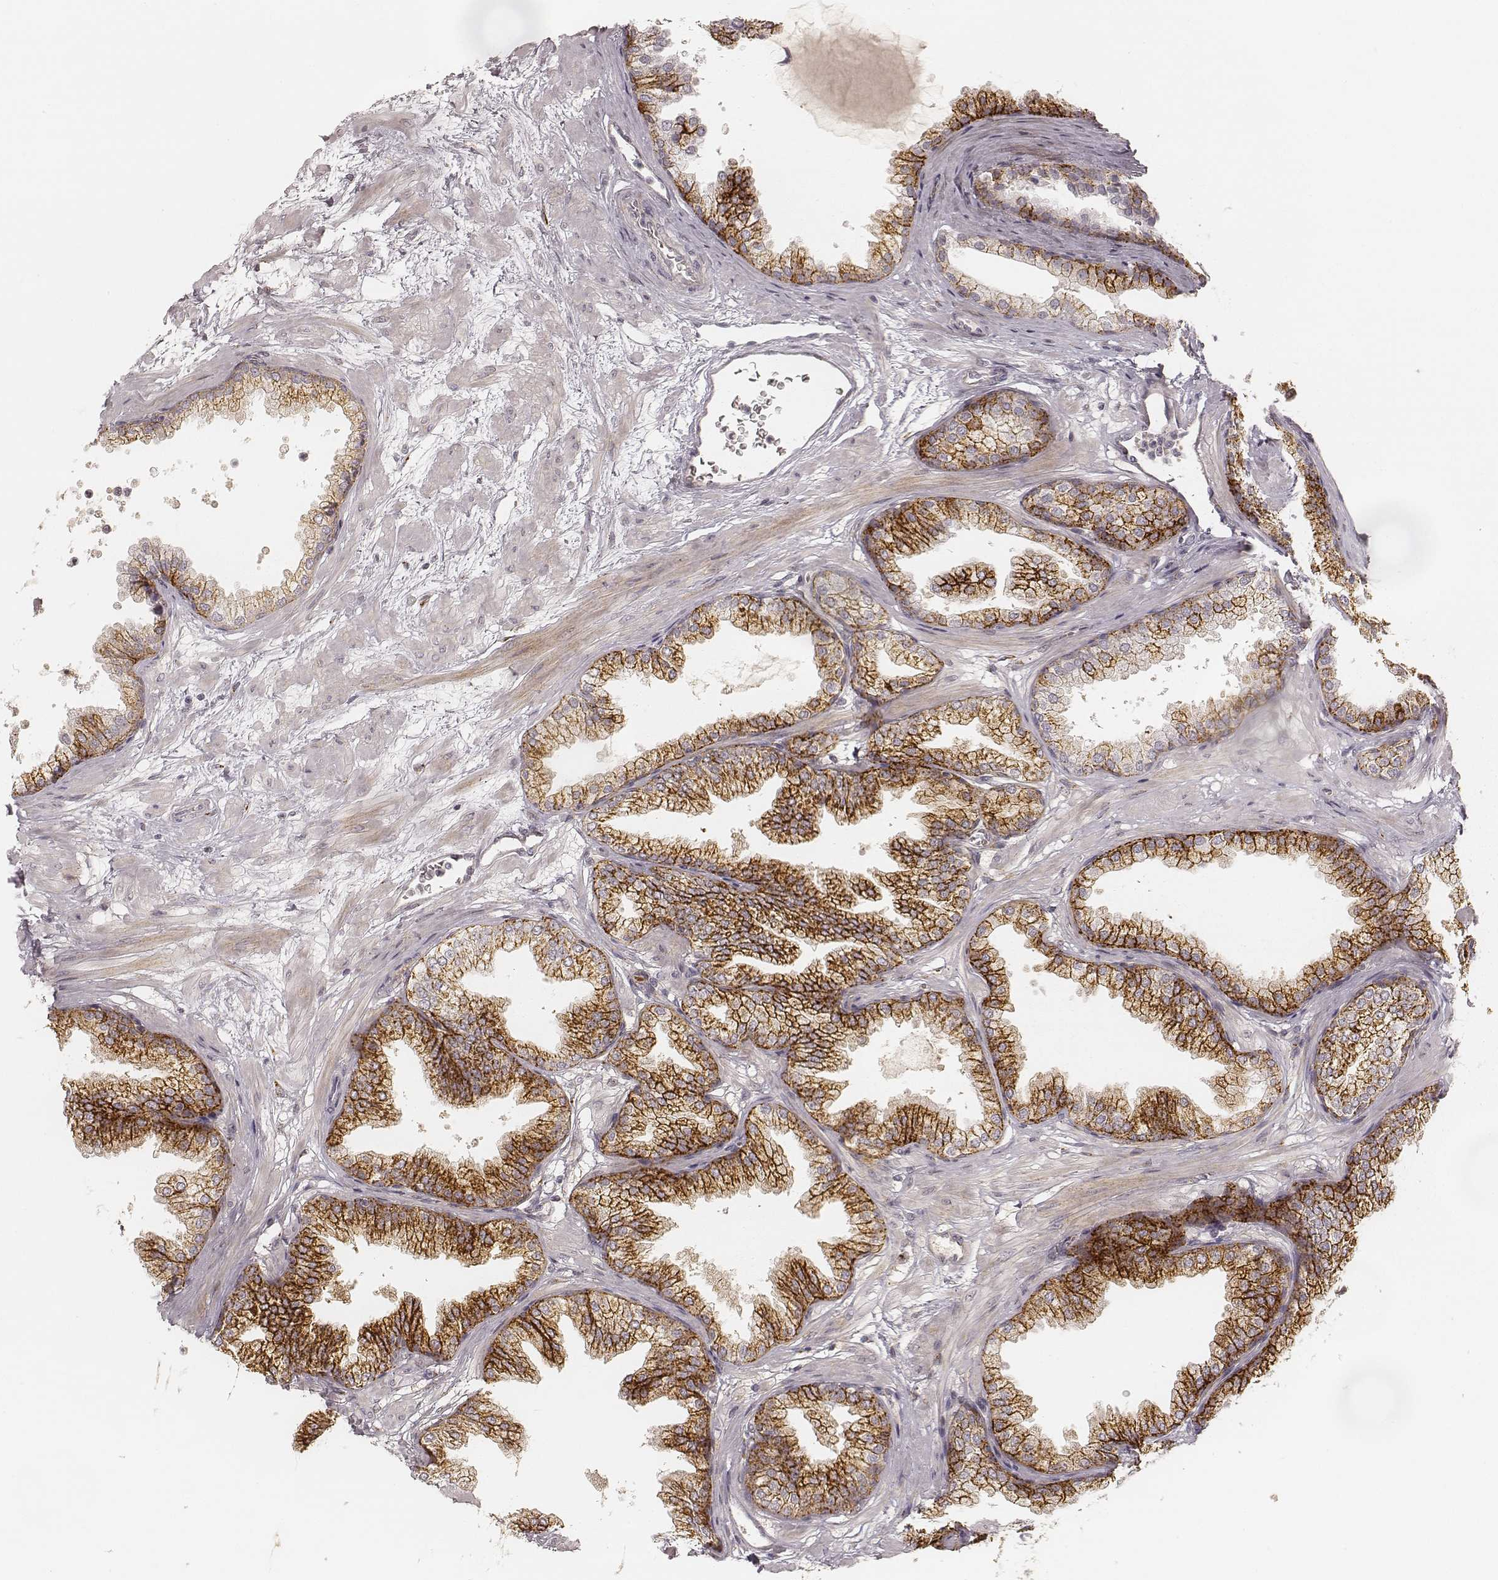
{"staining": {"intensity": "strong", "quantity": "25%-75%", "location": "cytoplasmic/membranous"}, "tissue": "prostate", "cell_type": "Glandular cells", "image_type": "normal", "snomed": [{"axis": "morphology", "description": "Normal tissue, NOS"}, {"axis": "topography", "description": "Prostate"}], "caption": "Normal prostate shows strong cytoplasmic/membranous staining in approximately 25%-75% of glandular cells, visualized by immunohistochemistry. (DAB IHC with brightfield microscopy, high magnification).", "gene": "GORASP2", "patient": {"sex": "male", "age": 37}}